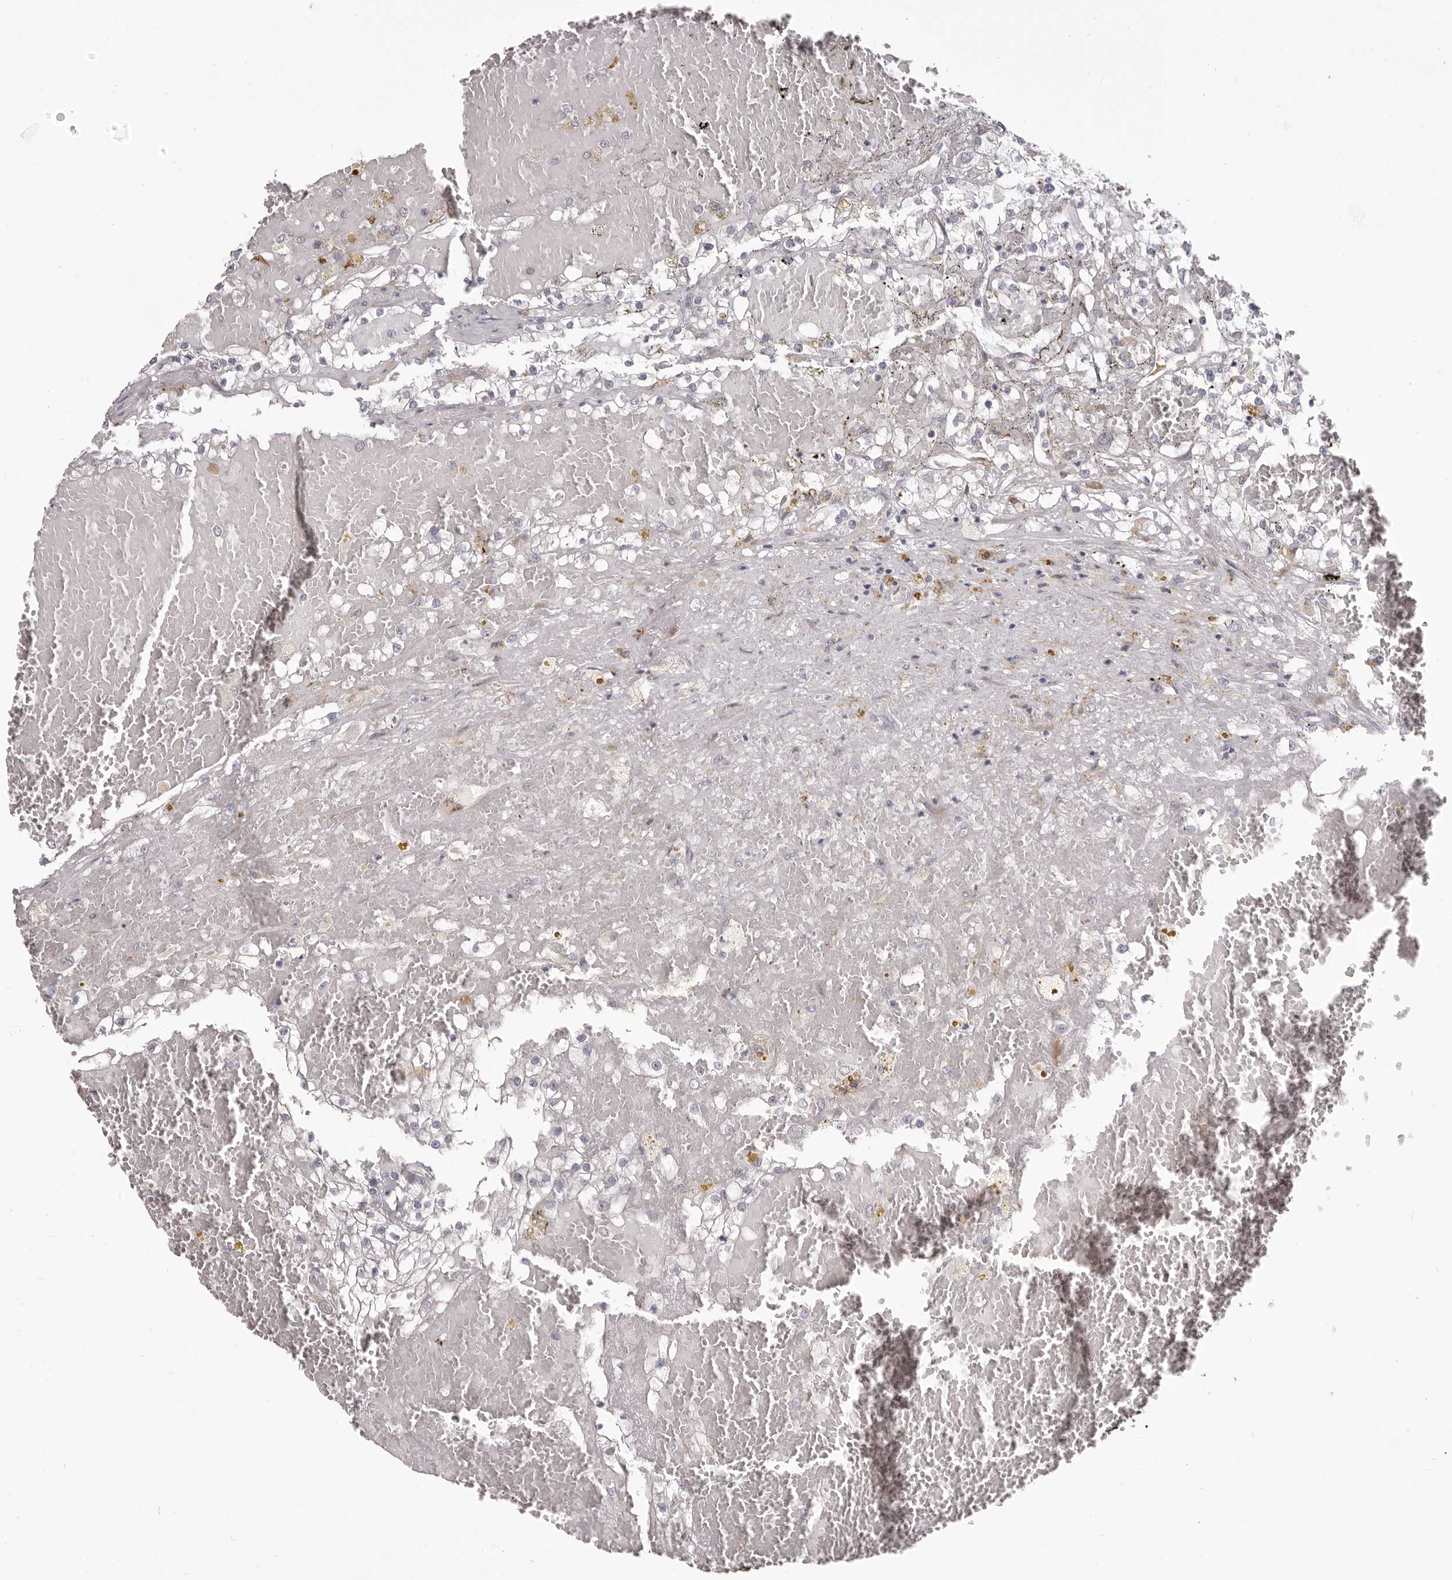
{"staining": {"intensity": "negative", "quantity": "none", "location": "none"}, "tissue": "renal cancer", "cell_type": "Tumor cells", "image_type": "cancer", "snomed": [{"axis": "morphology", "description": "Normal tissue, NOS"}, {"axis": "morphology", "description": "Adenocarcinoma, NOS"}, {"axis": "topography", "description": "Kidney"}], "caption": "A photomicrograph of human renal cancer is negative for staining in tumor cells.", "gene": "OTUD3", "patient": {"sex": "male", "age": 68}}